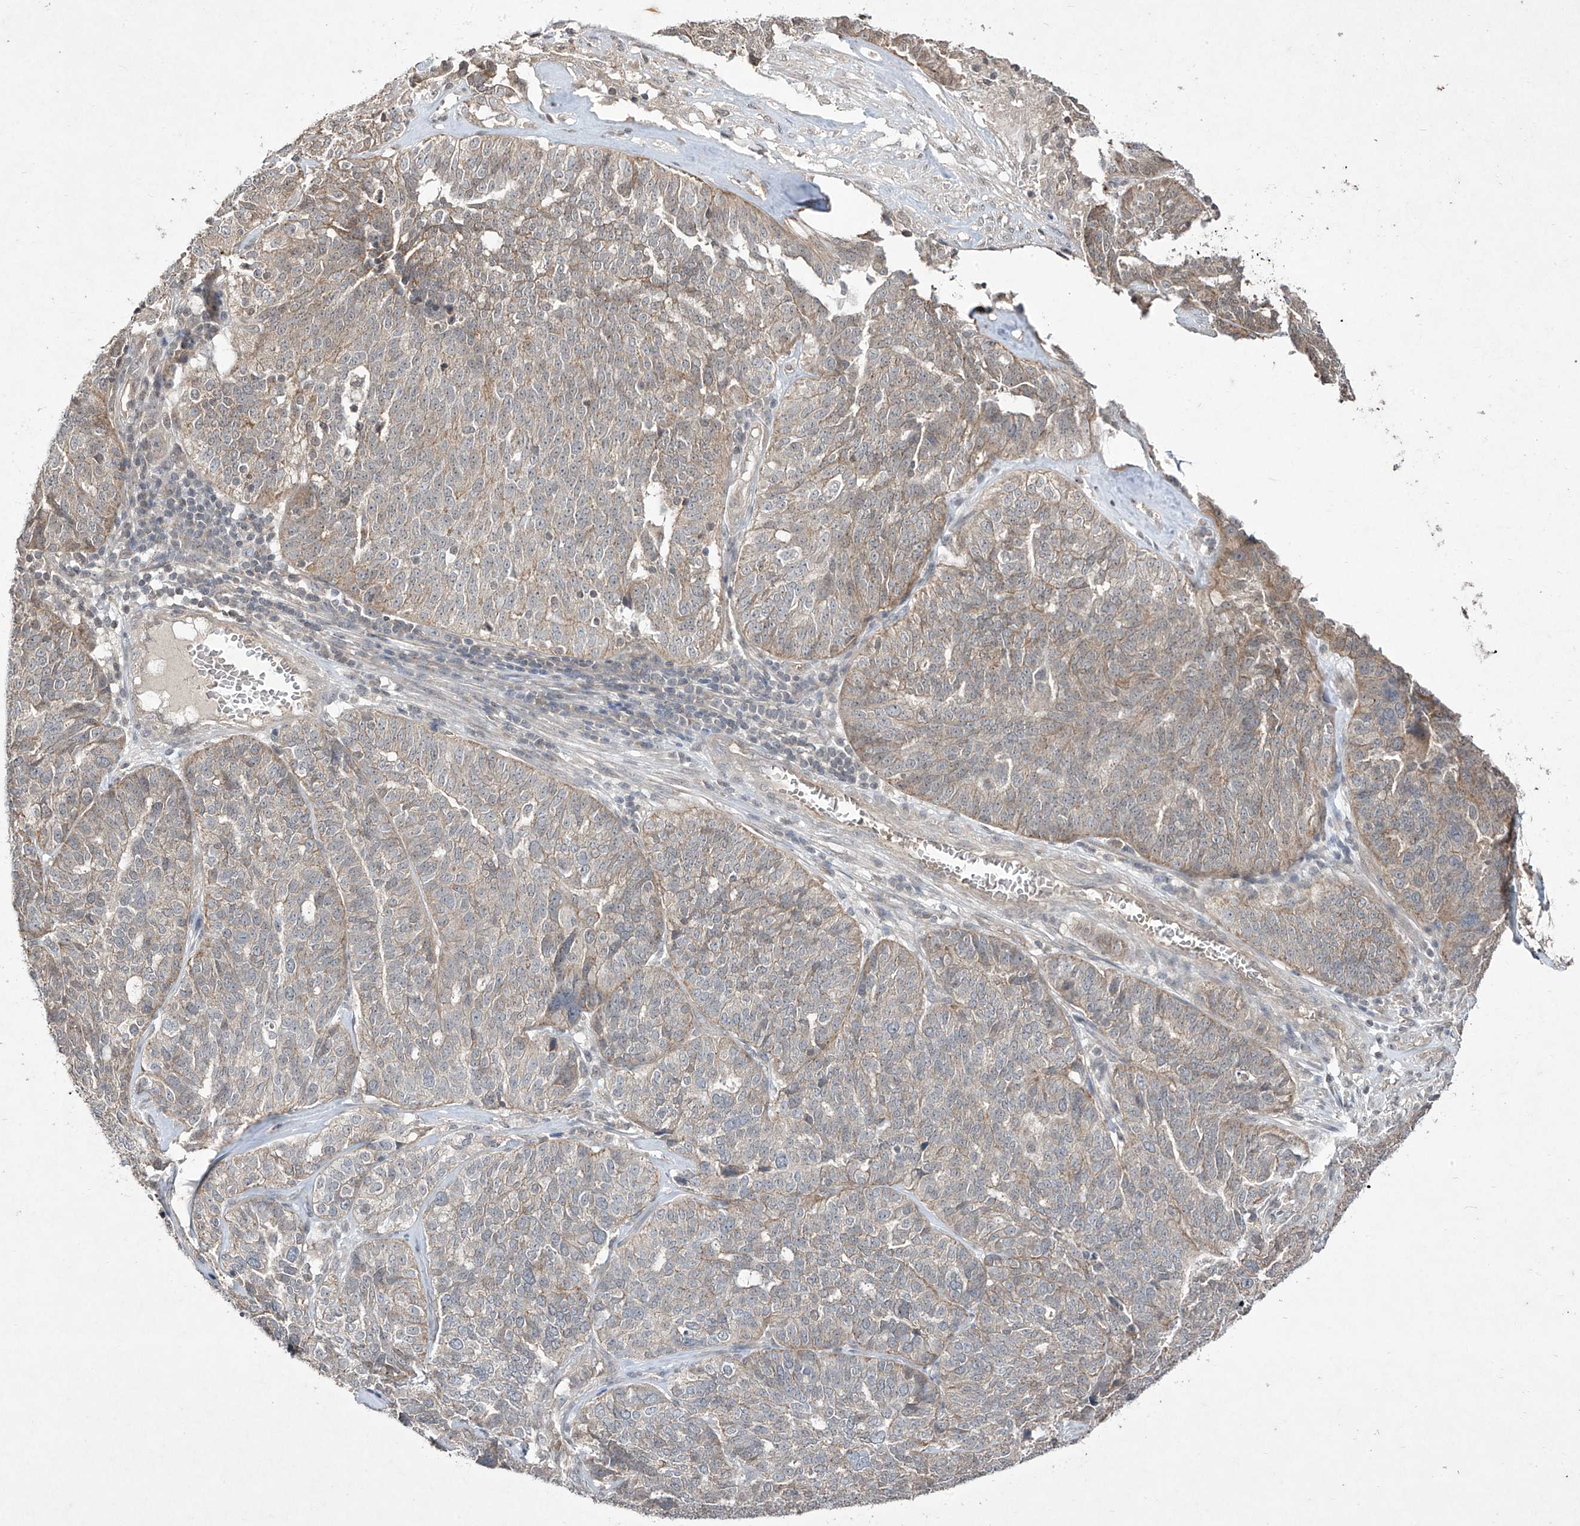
{"staining": {"intensity": "weak", "quantity": "25%-75%", "location": "cytoplasmic/membranous"}, "tissue": "ovarian cancer", "cell_type": "Tumor cells", "image_type": "cancer", "snomed": [{"axis": "morphology", "description": "Cystadenocarcinoma, serous, NOS"}, {"axis": "topography", "description": "Ovary"}], "caption": "Immunohistochemistry (DAB) staining of human ovarian cancer (serous cystadenocarcinoma) shows weak cytoplasmic/membranous protein staining in about 25%-75% of tumor cells.", "gene": "MATN2", "patient": {"sex": "female", "age": 59}}